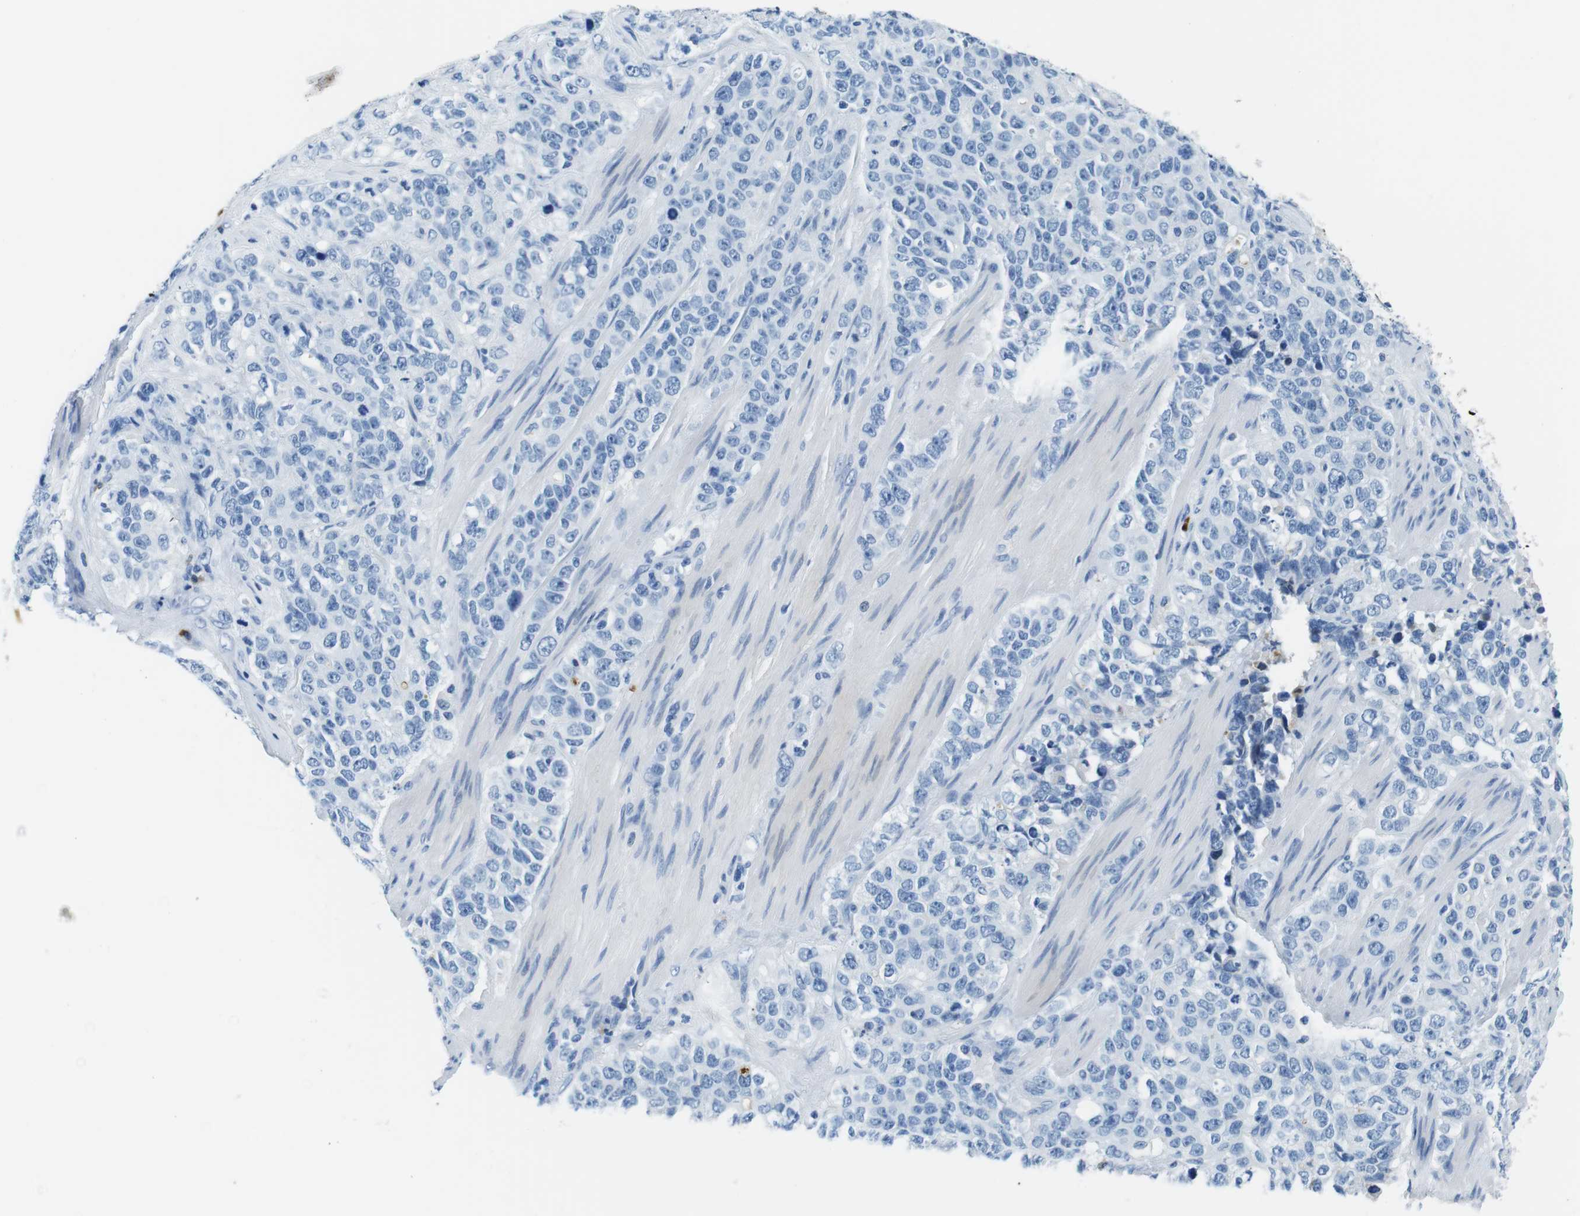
{"staining": {"intensity": "negative", "quantity": "none", "location": "none"}, "tissue": "stomach cancer", "cell_type": "Tumor cells", "image_type": "cancer", "snomed": [{"axis": "morphology", "description": "Adenocarcinoma, NOS"}, {"axis": "topography", "description": "Stomach"}], "caption": "Immunohistochemistry (IHC) micrograph of stomach cancer (adenocarcinoma) stained for a protein (brown), which displays no positivity in tumor cells. The staining was performed using DAB (3,3'-diaminobenzidine) to visualize the protein expression in brown, while the nuclei were stained in blue with hematoxylin (Magnification: 20x).", "gene": "IGKC", "patient": {"sex": "male", "age": 48}}